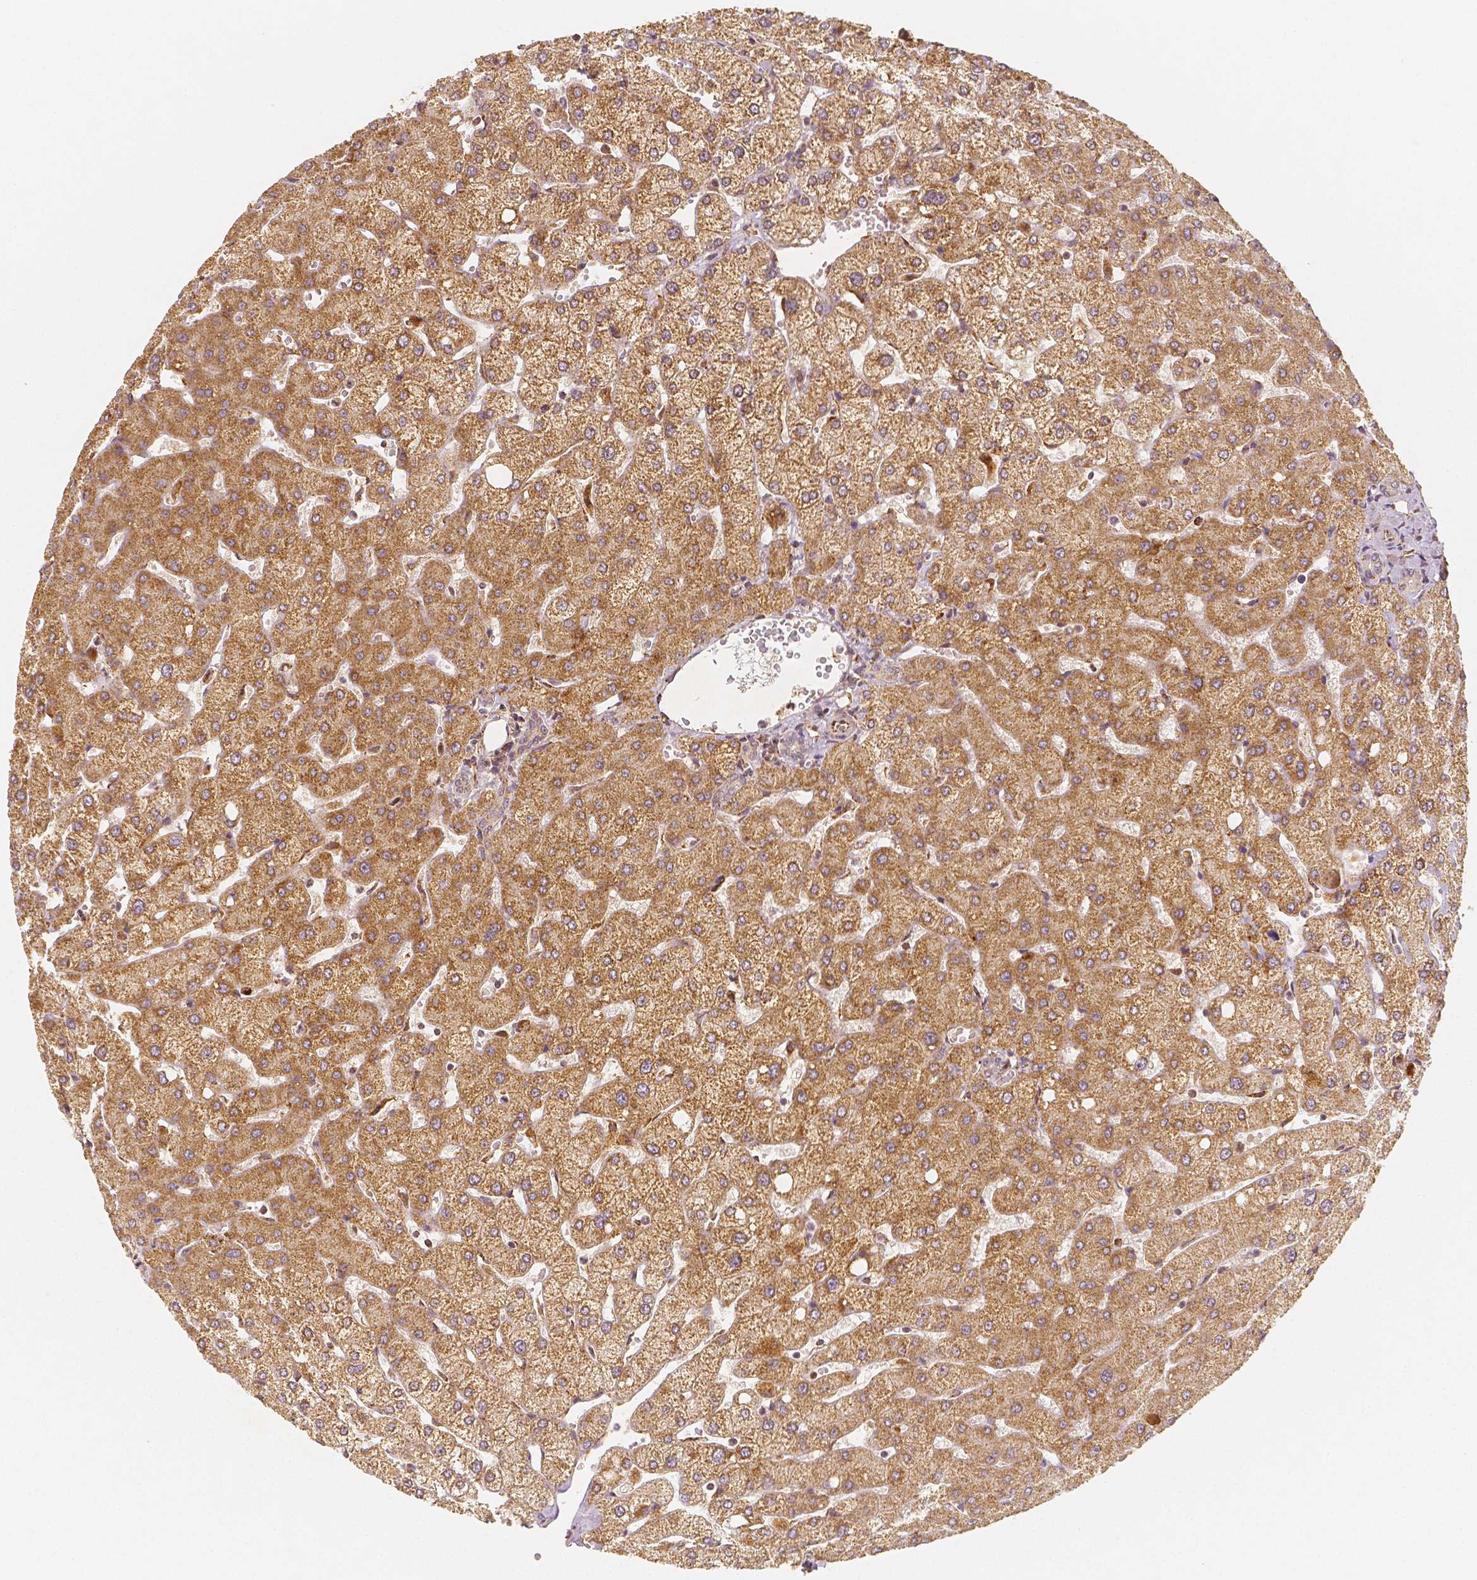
{"staining": {"intensity": "weak", "quantity": "<25%", "location": "cytoplasmic/membranous"}, "tissue": "liver", "cell_type": "Cholangiocytes", "image_type": "normal", "snomed": [{"axis": "morphology", "description": "Normal tissue, NOS"}, {"axis": "topography", "description": "Liver"}], "caption": "A high-resolution image shows immunohistochemistry (IHC) staining of normal liver, which shows no significant expression in cholangiocytes. Brightfield microscopy of immunohistochemistry stained with DAB (3,3'-diaminobenzidine) (brown) and hematoxylin (blue), captured at high magnification.", "gene": "PGAM5", "patient": {"sex": "female", "age": 54}}